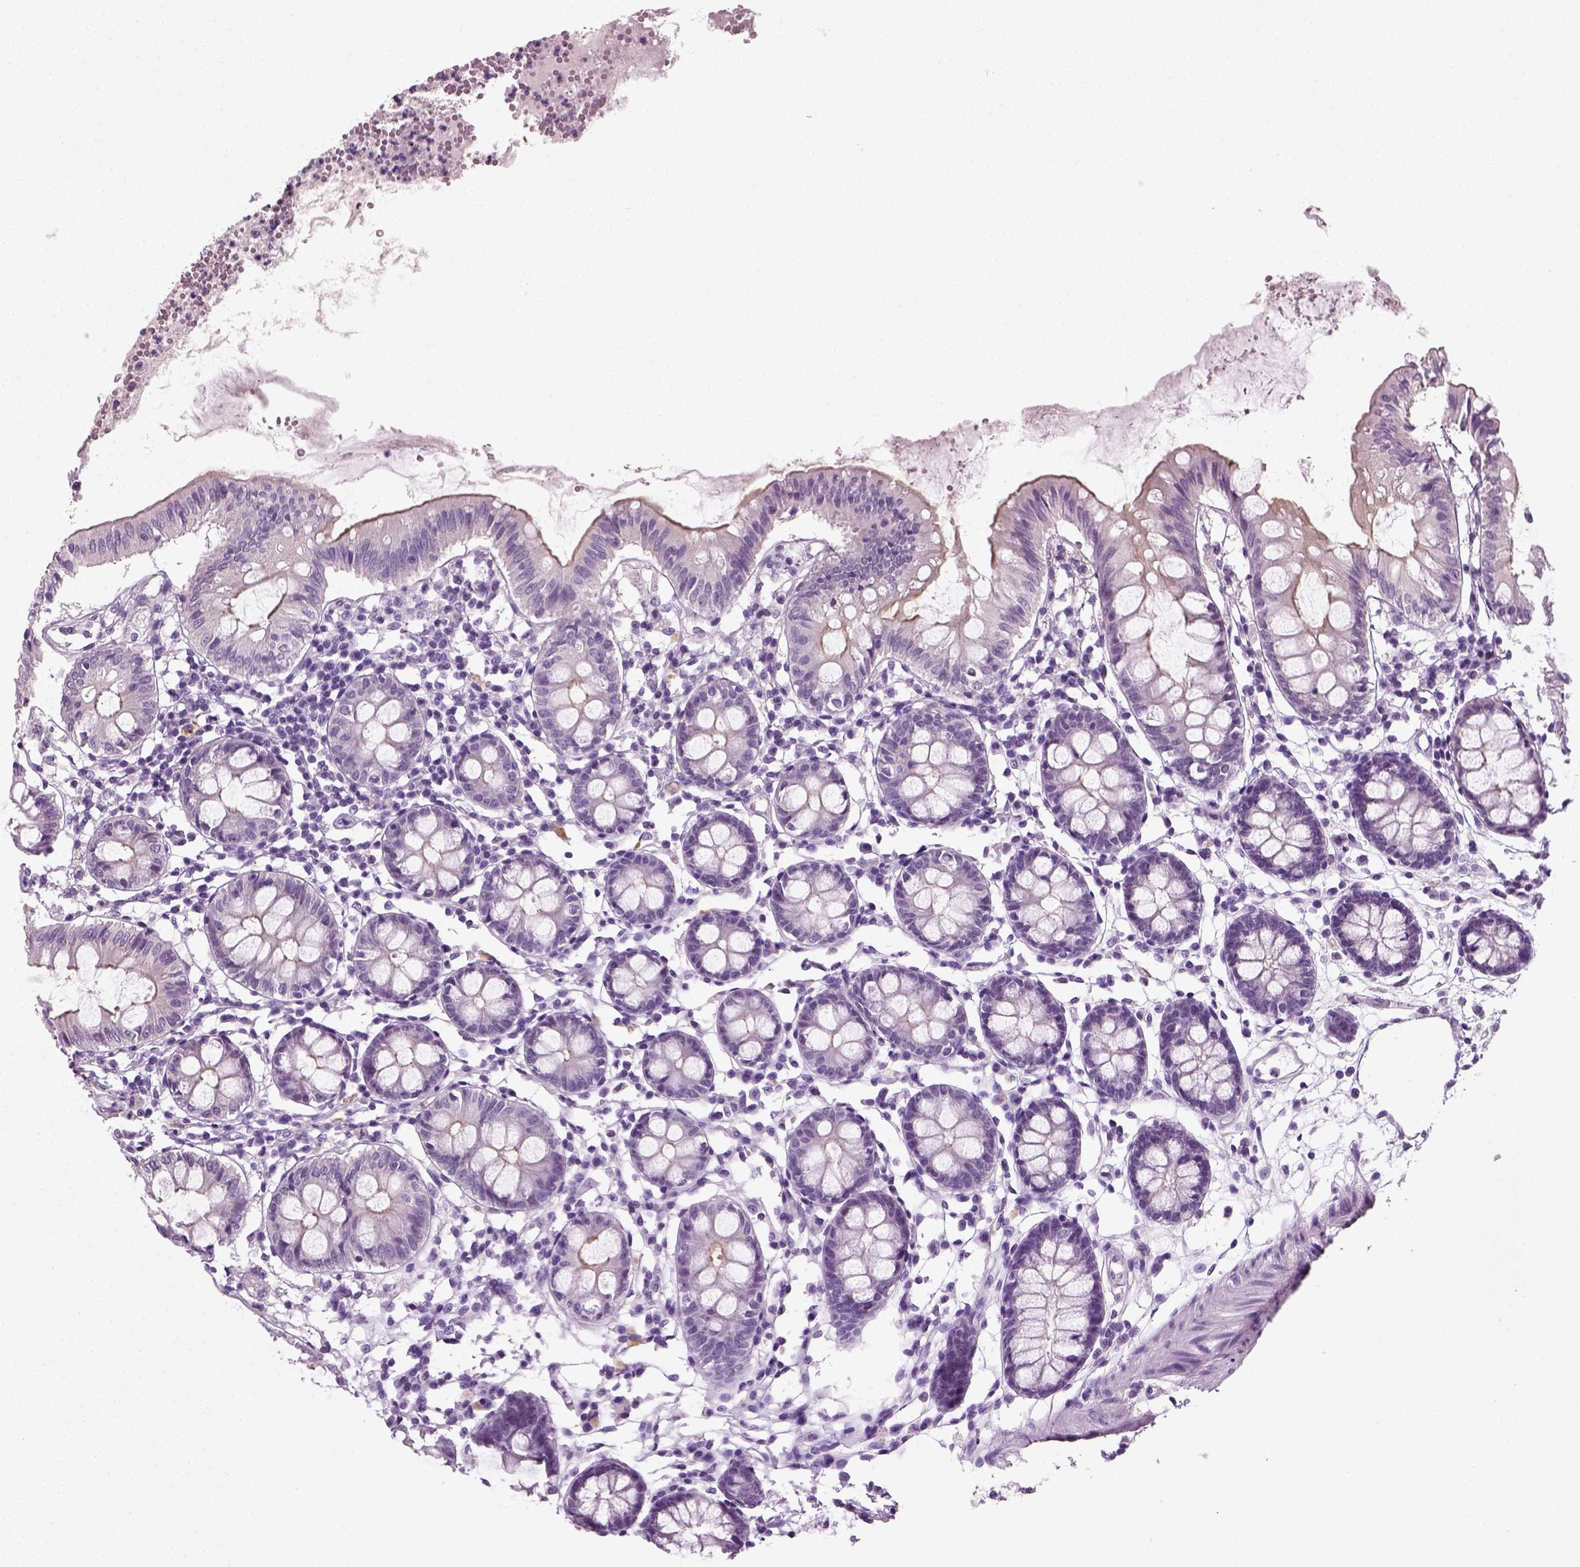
{"staining": {"intensity": "negative", "quantity": "none", "location": "none"}, "tissue": "colon", "cell_type": "Endothelial cells", "image_type": "normal", "snomed": [{"axis": "morphology", "description": "Normal tissue, NOS"}, {"axis": "topography", "description": "Colon"}], "caption": "This is an IHC photomicrograph of normal human colon. There is no staining in endothelial cells.", "gene": "SPATA31E1", "patient": {"sex": "female", "age": 84}}